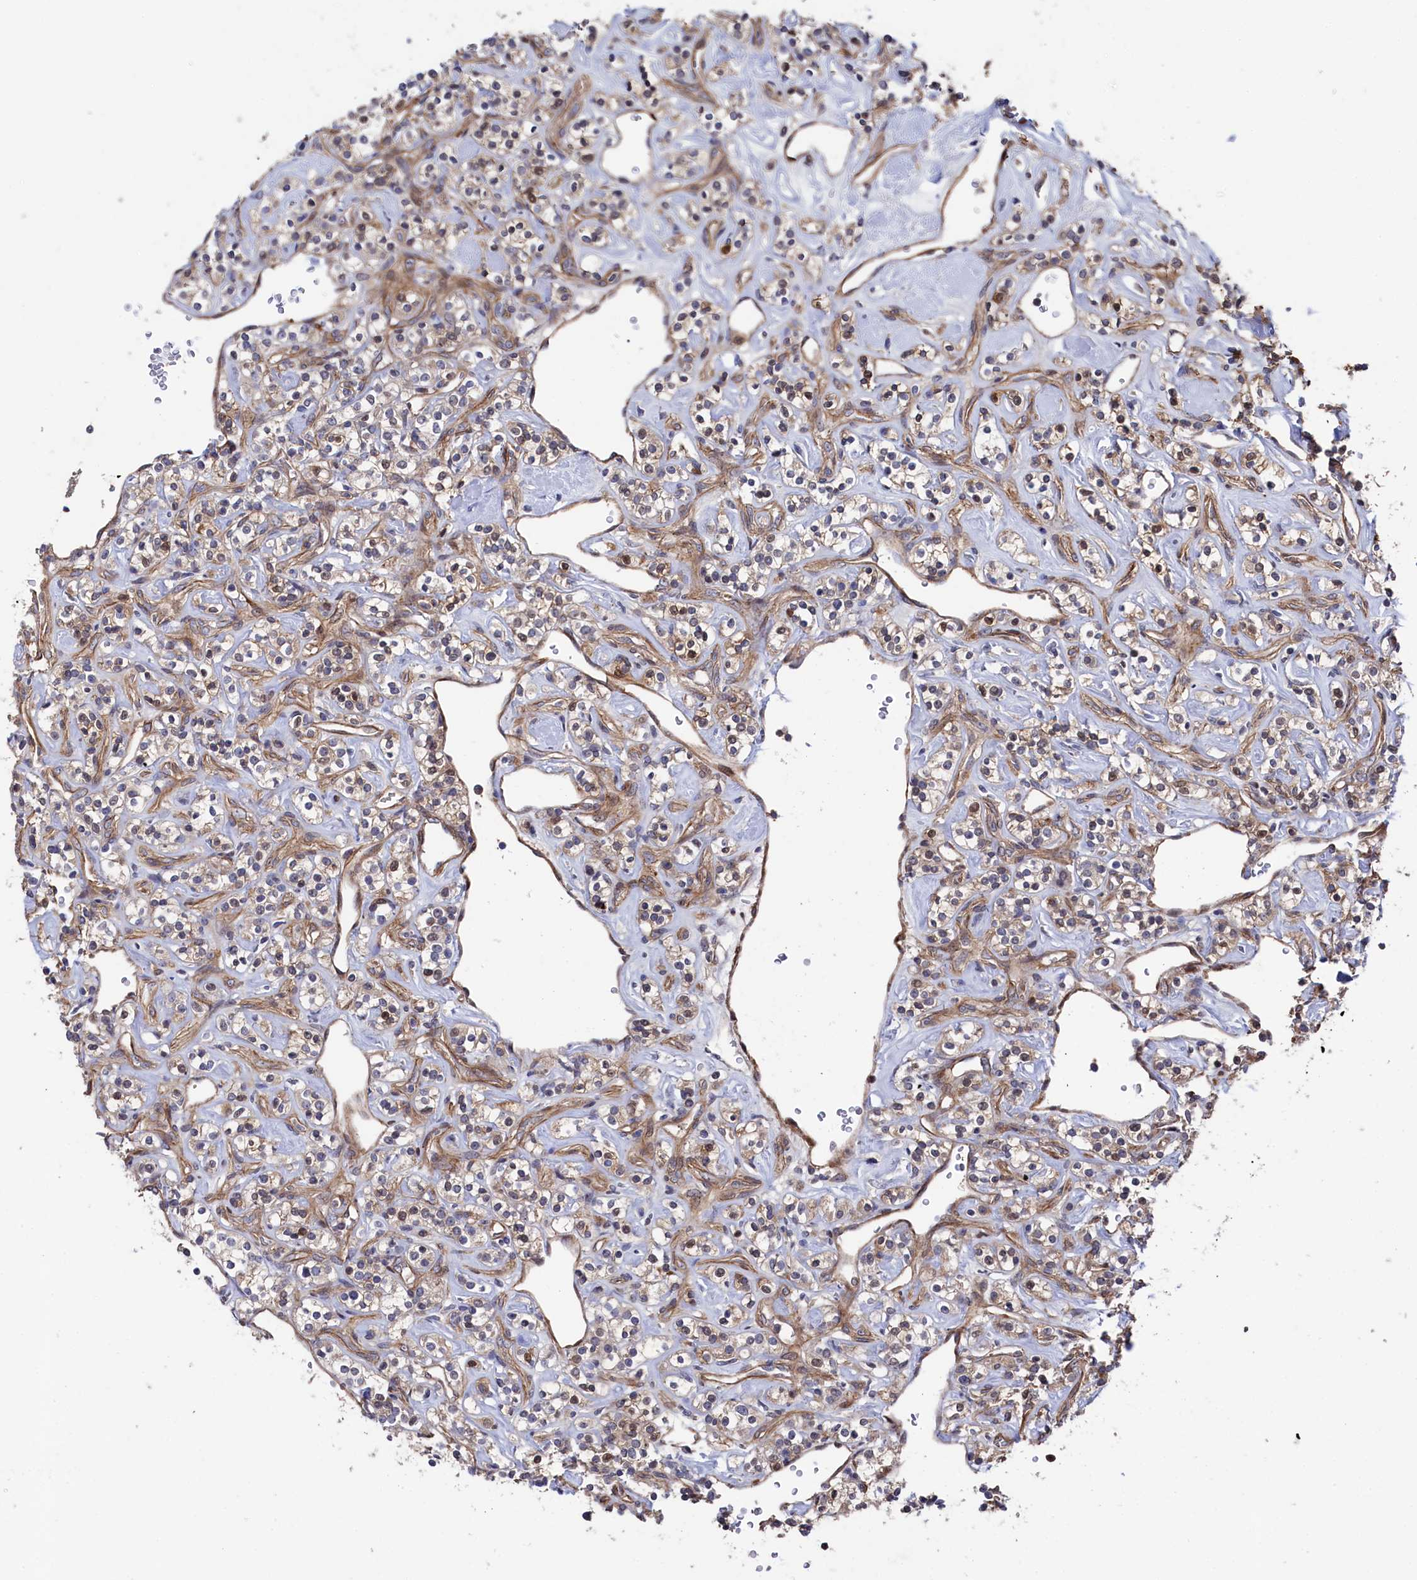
{"staining": {"intensity": "weak", "quantity": "<25%", "location": "cytoplasmic/membranous"}, "tissue": "renal cancer", "cell_type": "Tumor cells", "image_type": "cancer", "snomed": [{"axis": "morphology", "description": "Adenocarcinoma, NOS"}, {"axis": "topography", "description": "Kidney"}], "caption": "DAB immunohistochemical staining of human renal adenocarcinoma reveals no significant expression in tumor cells.", "gene": "ZNF891", "patient": {"sex": "male", "age": 77}}